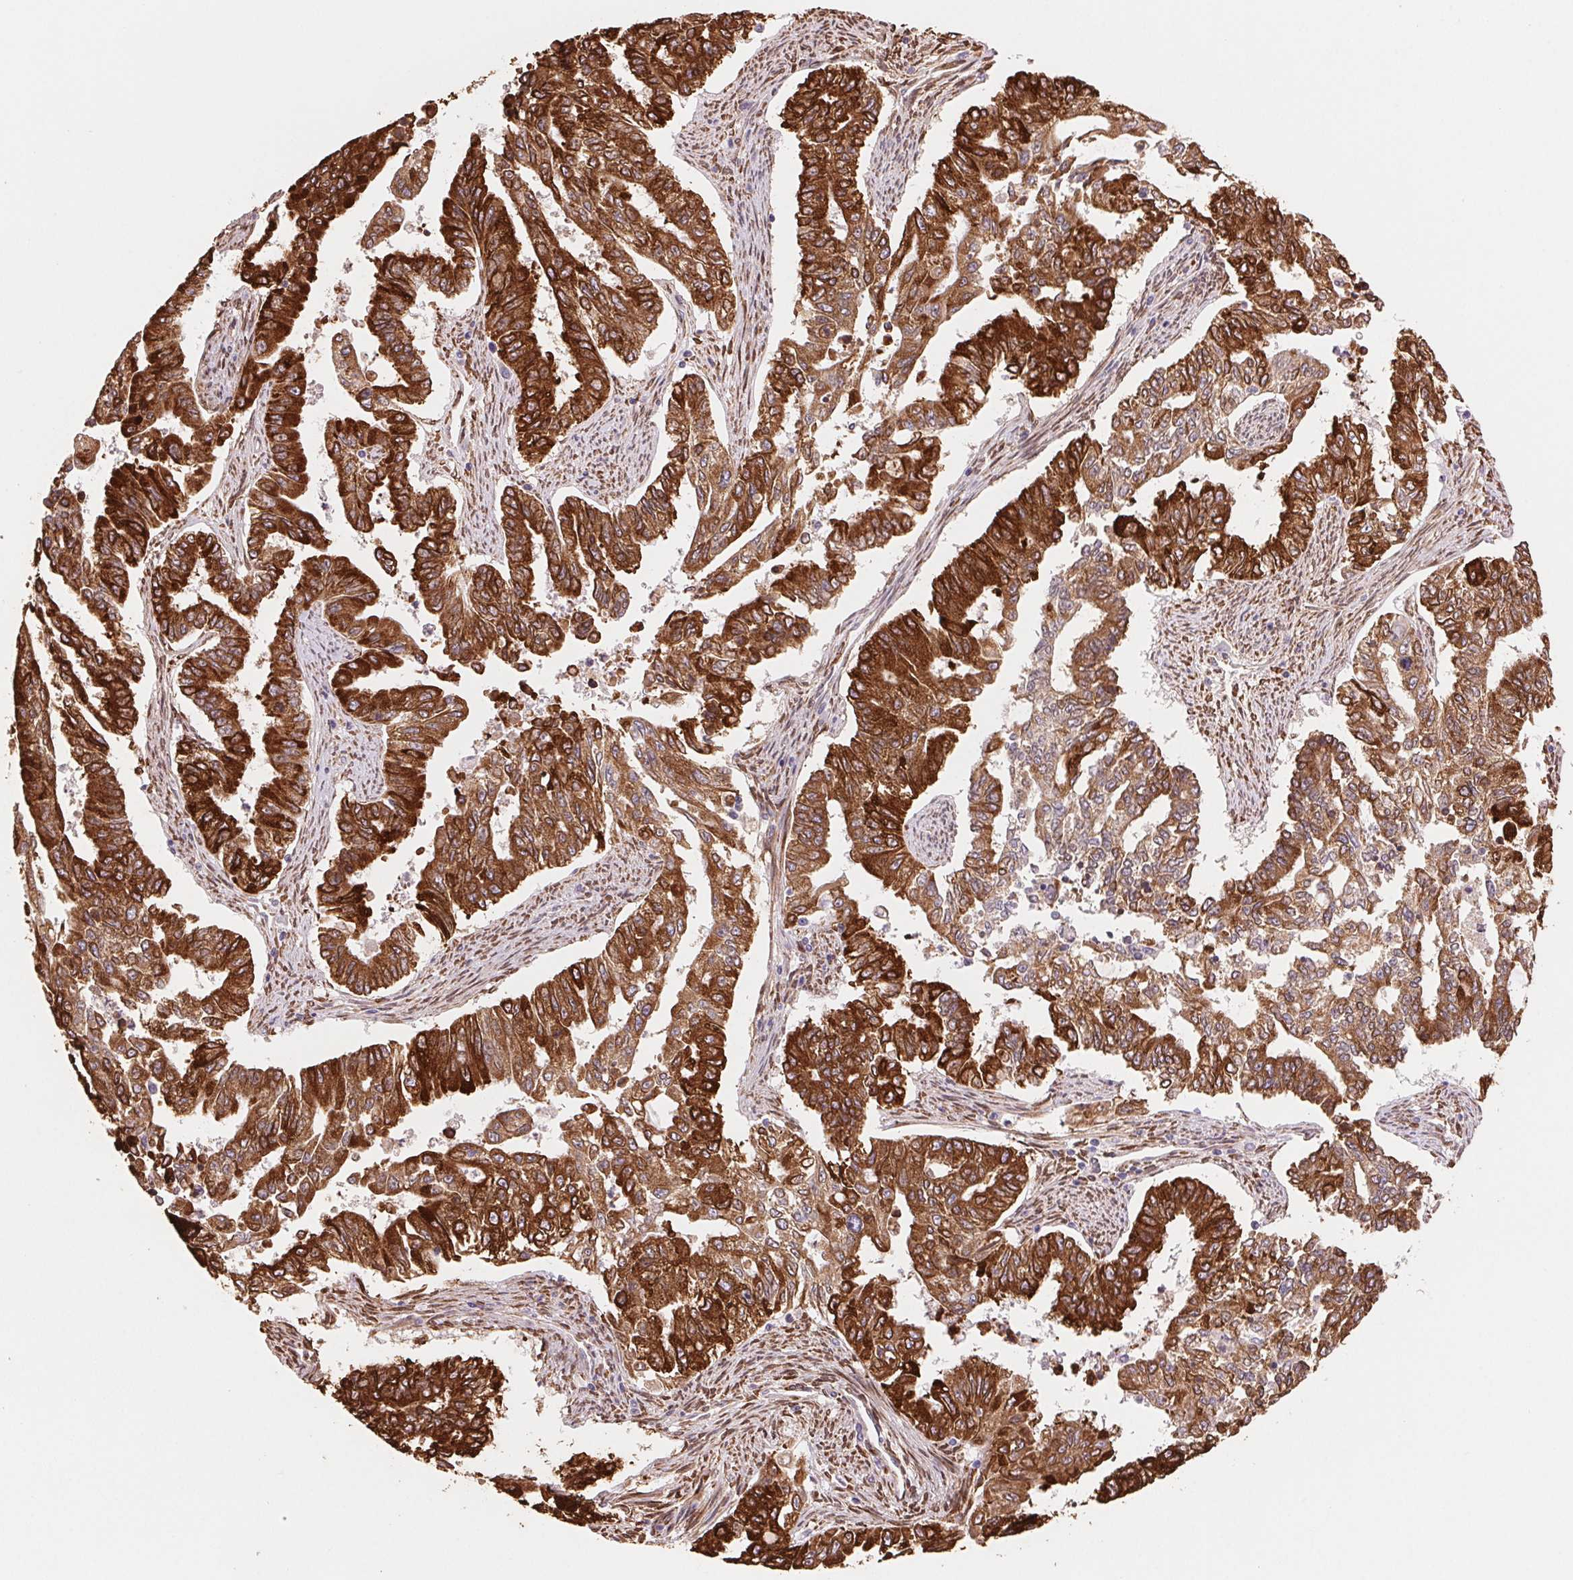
{"staining": {"intensity": "strong", "quantity": ">75%", "location": "cytoplasmic/membranous"}, "tissue": "endometrial cancer", "cell_type": "Tumor cells", "image_type": "cancer", "snomed": [{"axis": "morphology", "description": "Adenocarcinoma, NOS"}, {"axis": "topography", "description": "Uterus"}], "caption": "Endometrial cancer (adenocarcinoma) stained with immunohistochemistry (IHC) exhibits strong cytoplasmic/membranous positivity in approximately >75% of tumor cells. The staining was performed using DAB, with brown indicating positive protein expression. Nuclei are stained blue with hematoxylin.", "gene": "FKBP10", "patient": {"sex": "female", "age": 59}}